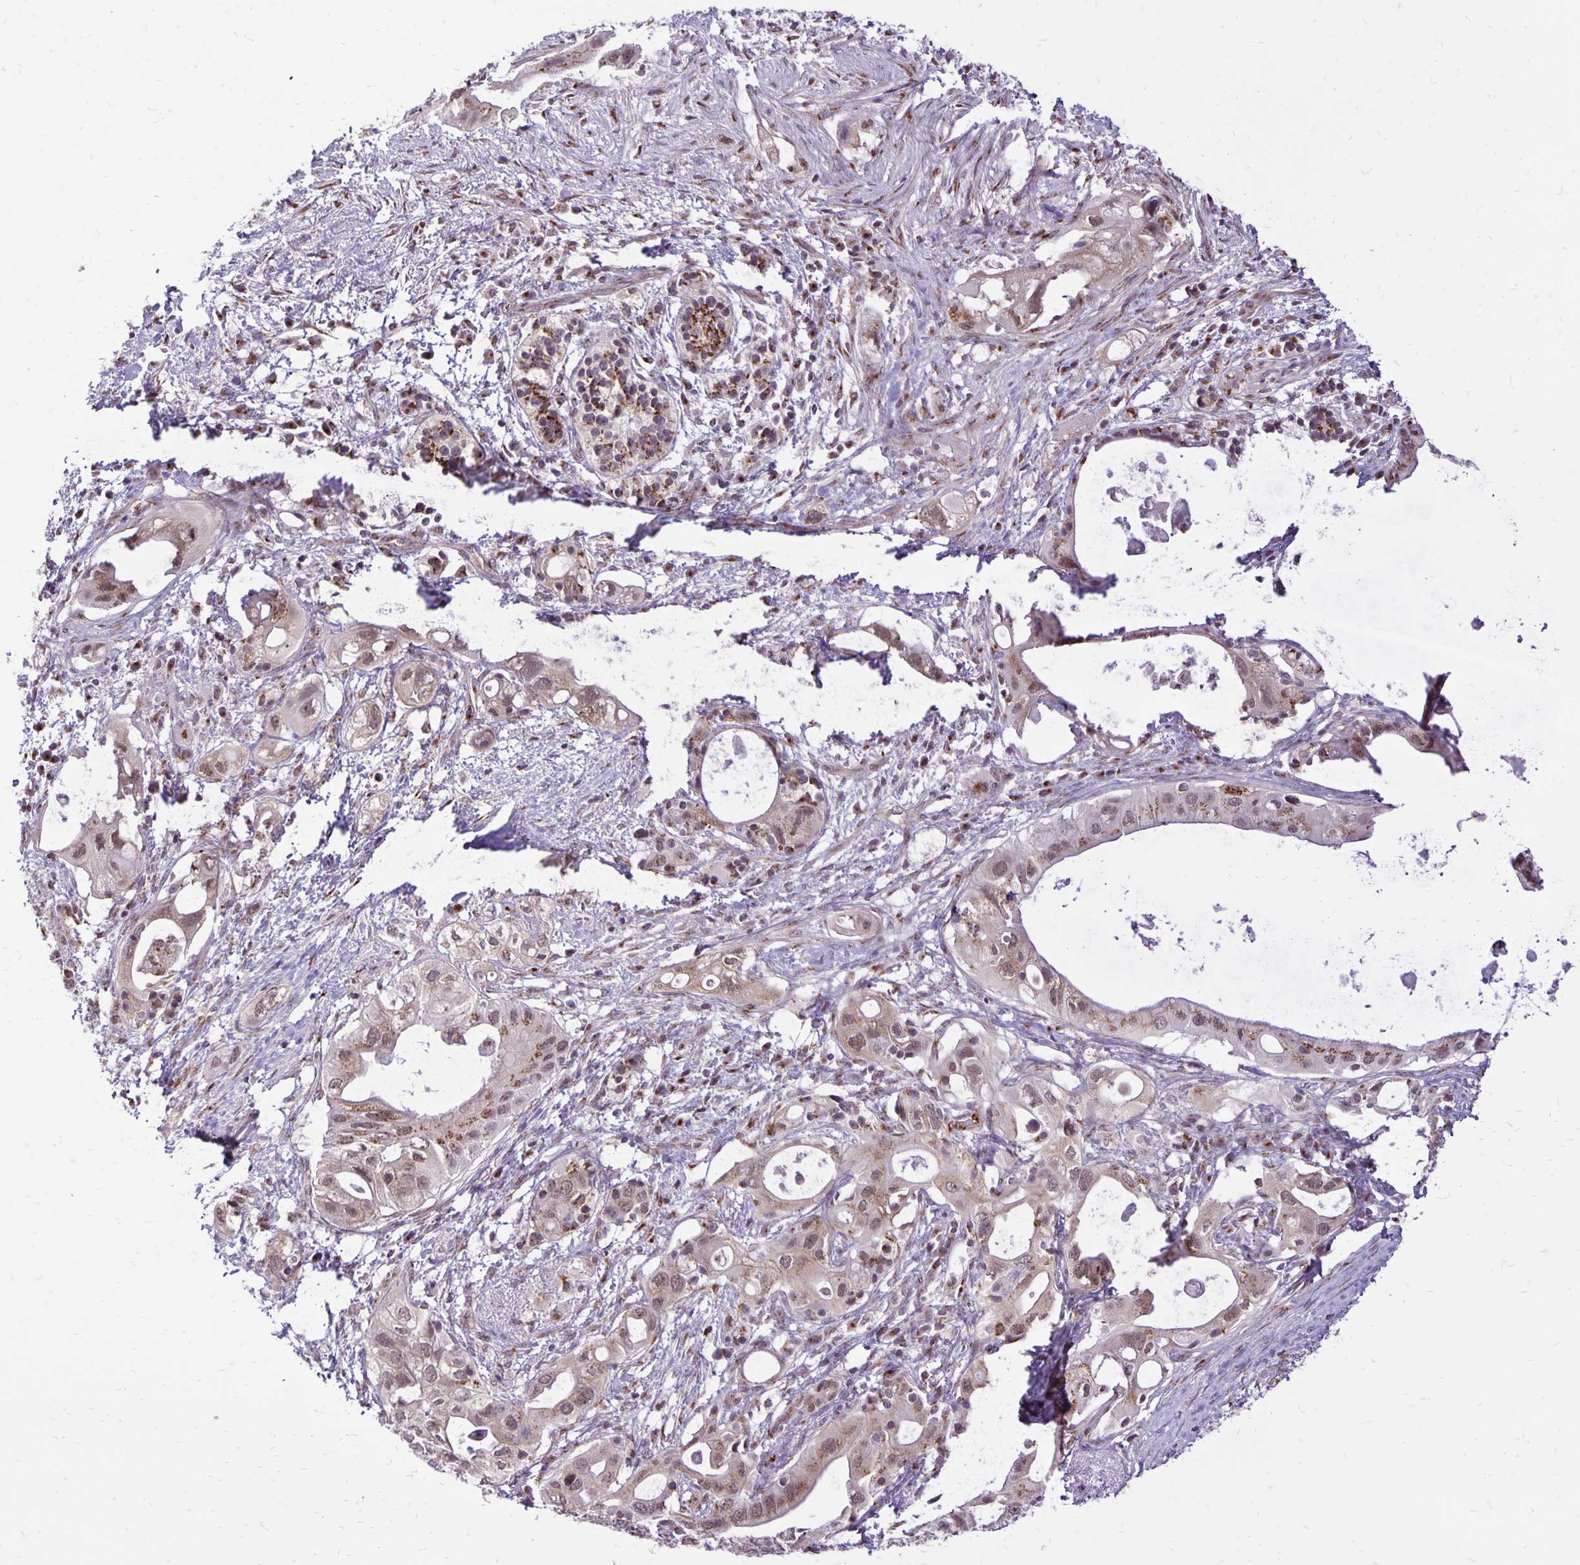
{"staining": {"intensity": "moderate", "quantity": "25%-75%", "location": "cytoplasmic/membranous,nuclear"}, "tissue": "pancreatic cancer", "cell_type": "Tumor cells", "image_type": "cancer", "snomed": [{"axis": "morphology", "description": "Adenocarcinoma, NOS"}, {"axis": "topography", "description": "Pancreas"}], "caption": "Human pancreatic cancer (adenocarcinoma) stained for a protein (brown) reveals moderate cytoplasmic/membranous and nuclear positive staining in about 25%-75% of tumor cells.", "gene": "GOLGA5", "patient": {"sex": "female", "age": 72}}